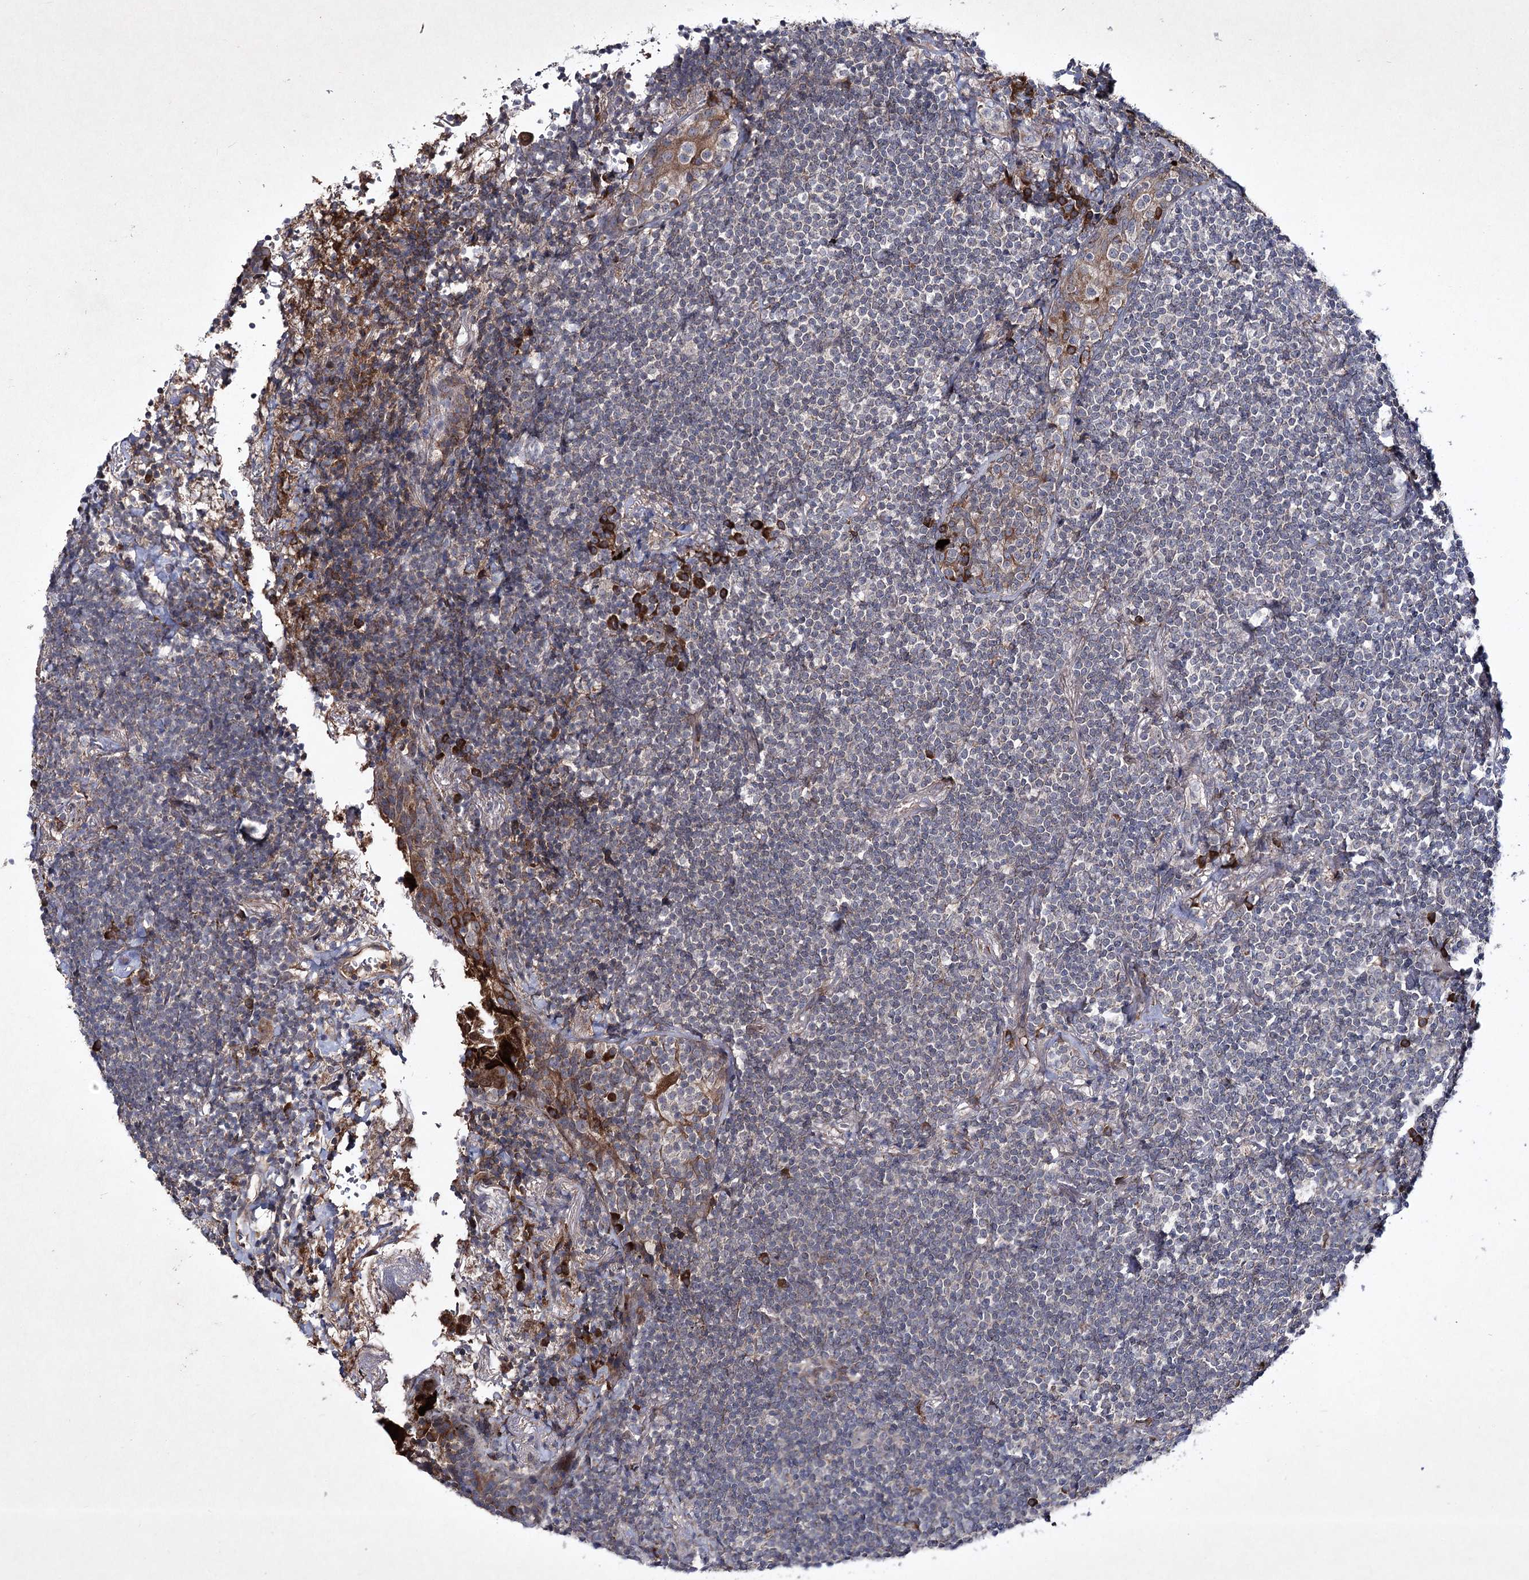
{"staining": {"intensity": "negative", "quantity": "none", "location": "none"}, "tissue": "lymphoma", "cell_type": "Tumor cells", "image_type": "cancer", "snomed": [{"axis": "morphology", "description": "Malignant lymphoma, non-Hodgkin's type, Low grade"}, {"axis": "topography", "description": "Lung"}], "caption": "Protein analysis of lymphoma reveals no significant positivity in tumor cells. Brightfield microscopy of IHC stained with DAB (brown) and hematoxylin (blue), captured at high magnification.", "gene": "ALG9", "patient": {"sex": "female", "age": 71}}